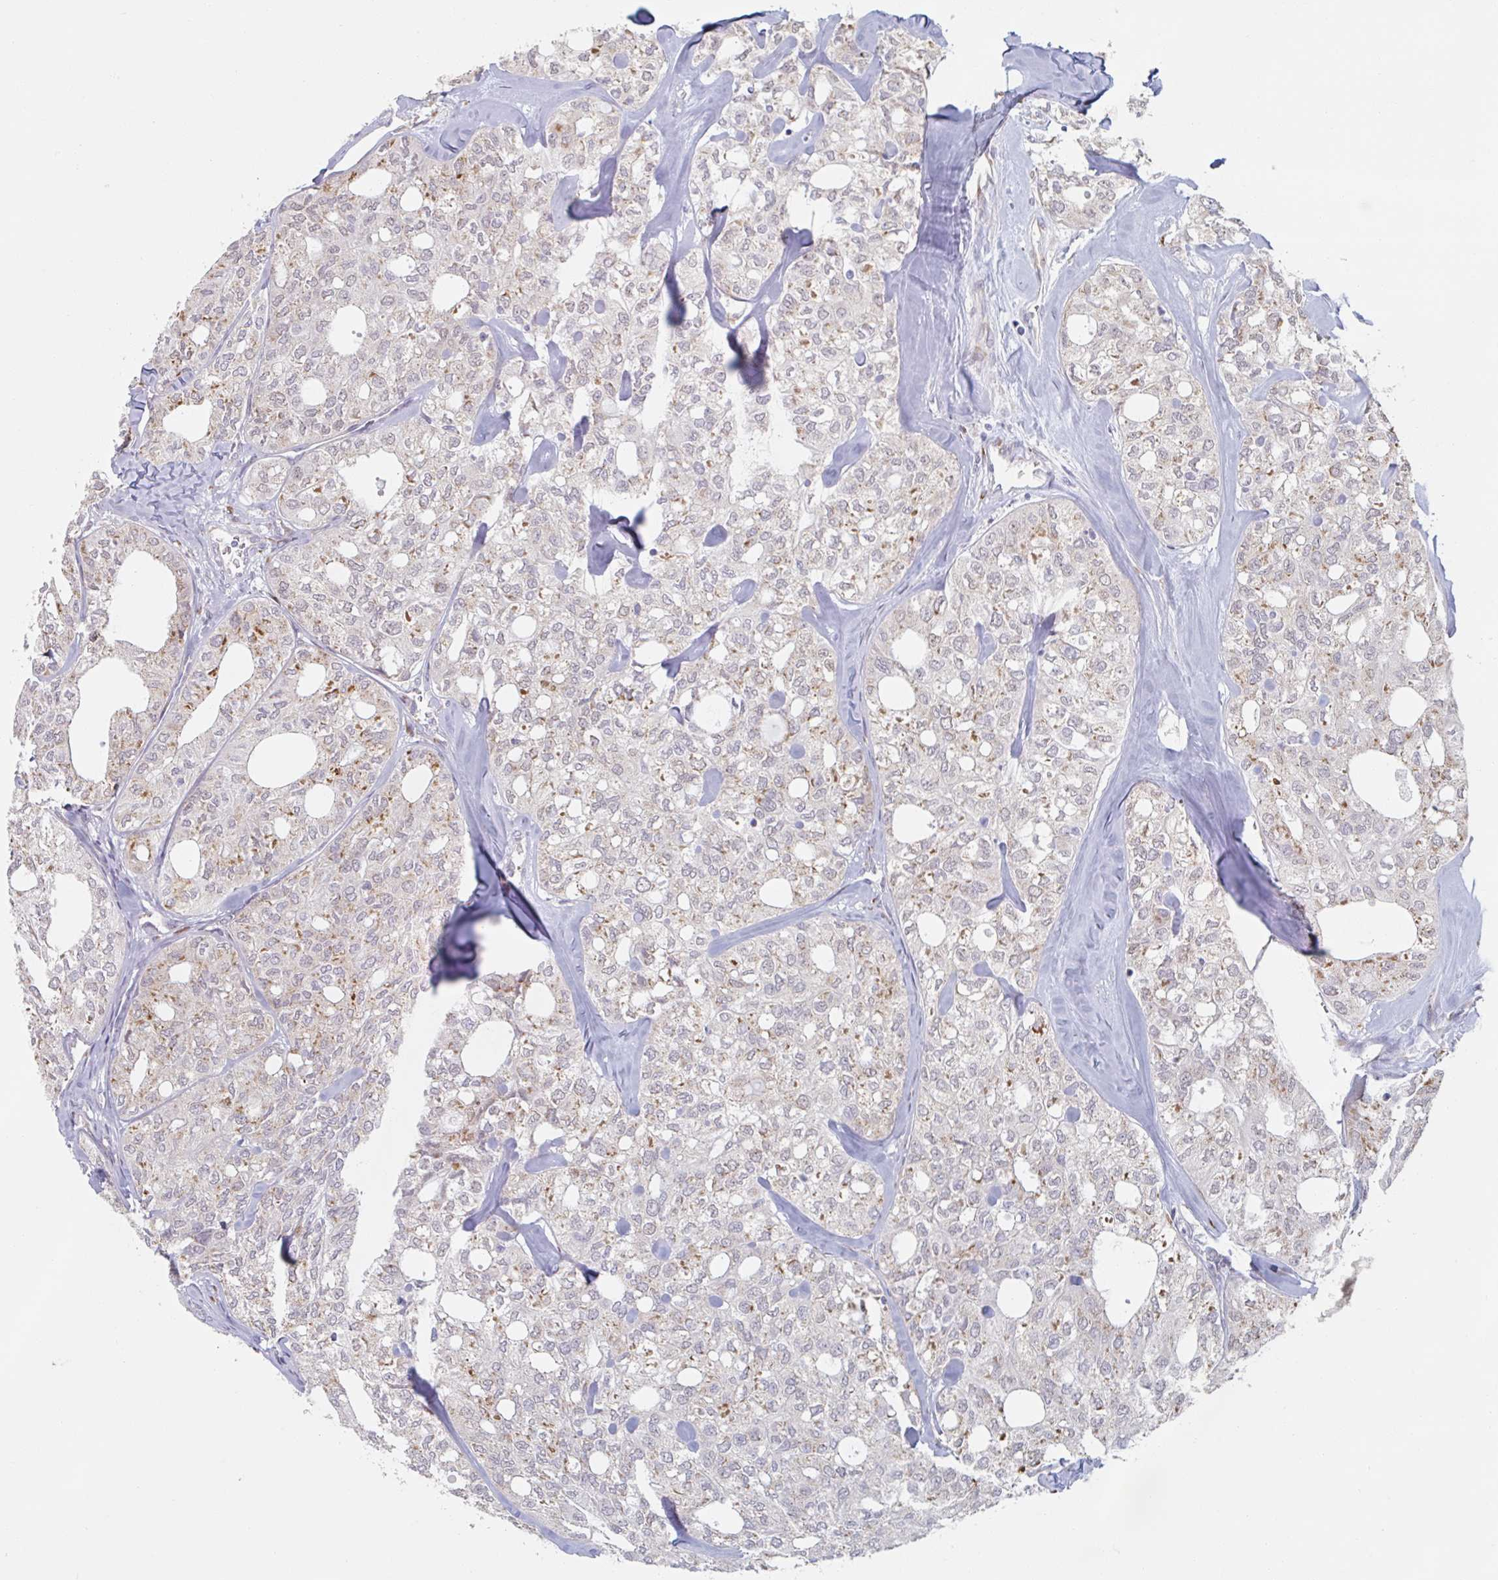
{"staining": {"intensity": "moderate", "quantity": "25%-75%", "location": "cytoplasmic/membranous"}, "tissue": "thyroid cancer", "cell_type": "Tumor cells", "image_type": "cancer", "snomed": [{"axis": "morphology", "description": "Follicular adenoma carcinoma, NOS"}, {"axis": "topography", "description": "Thyroid gland"}], "caption": "Thyroid cancer (follicular adenoma carcinoma) was stained to show a protein in brown. There is medium levels of moderate cytoplasmic/membranous staining in approximately 25%-75% of tumor cells.", "gene": "TRAPPC10", "patient": {"sex": "male", "age": 75}}